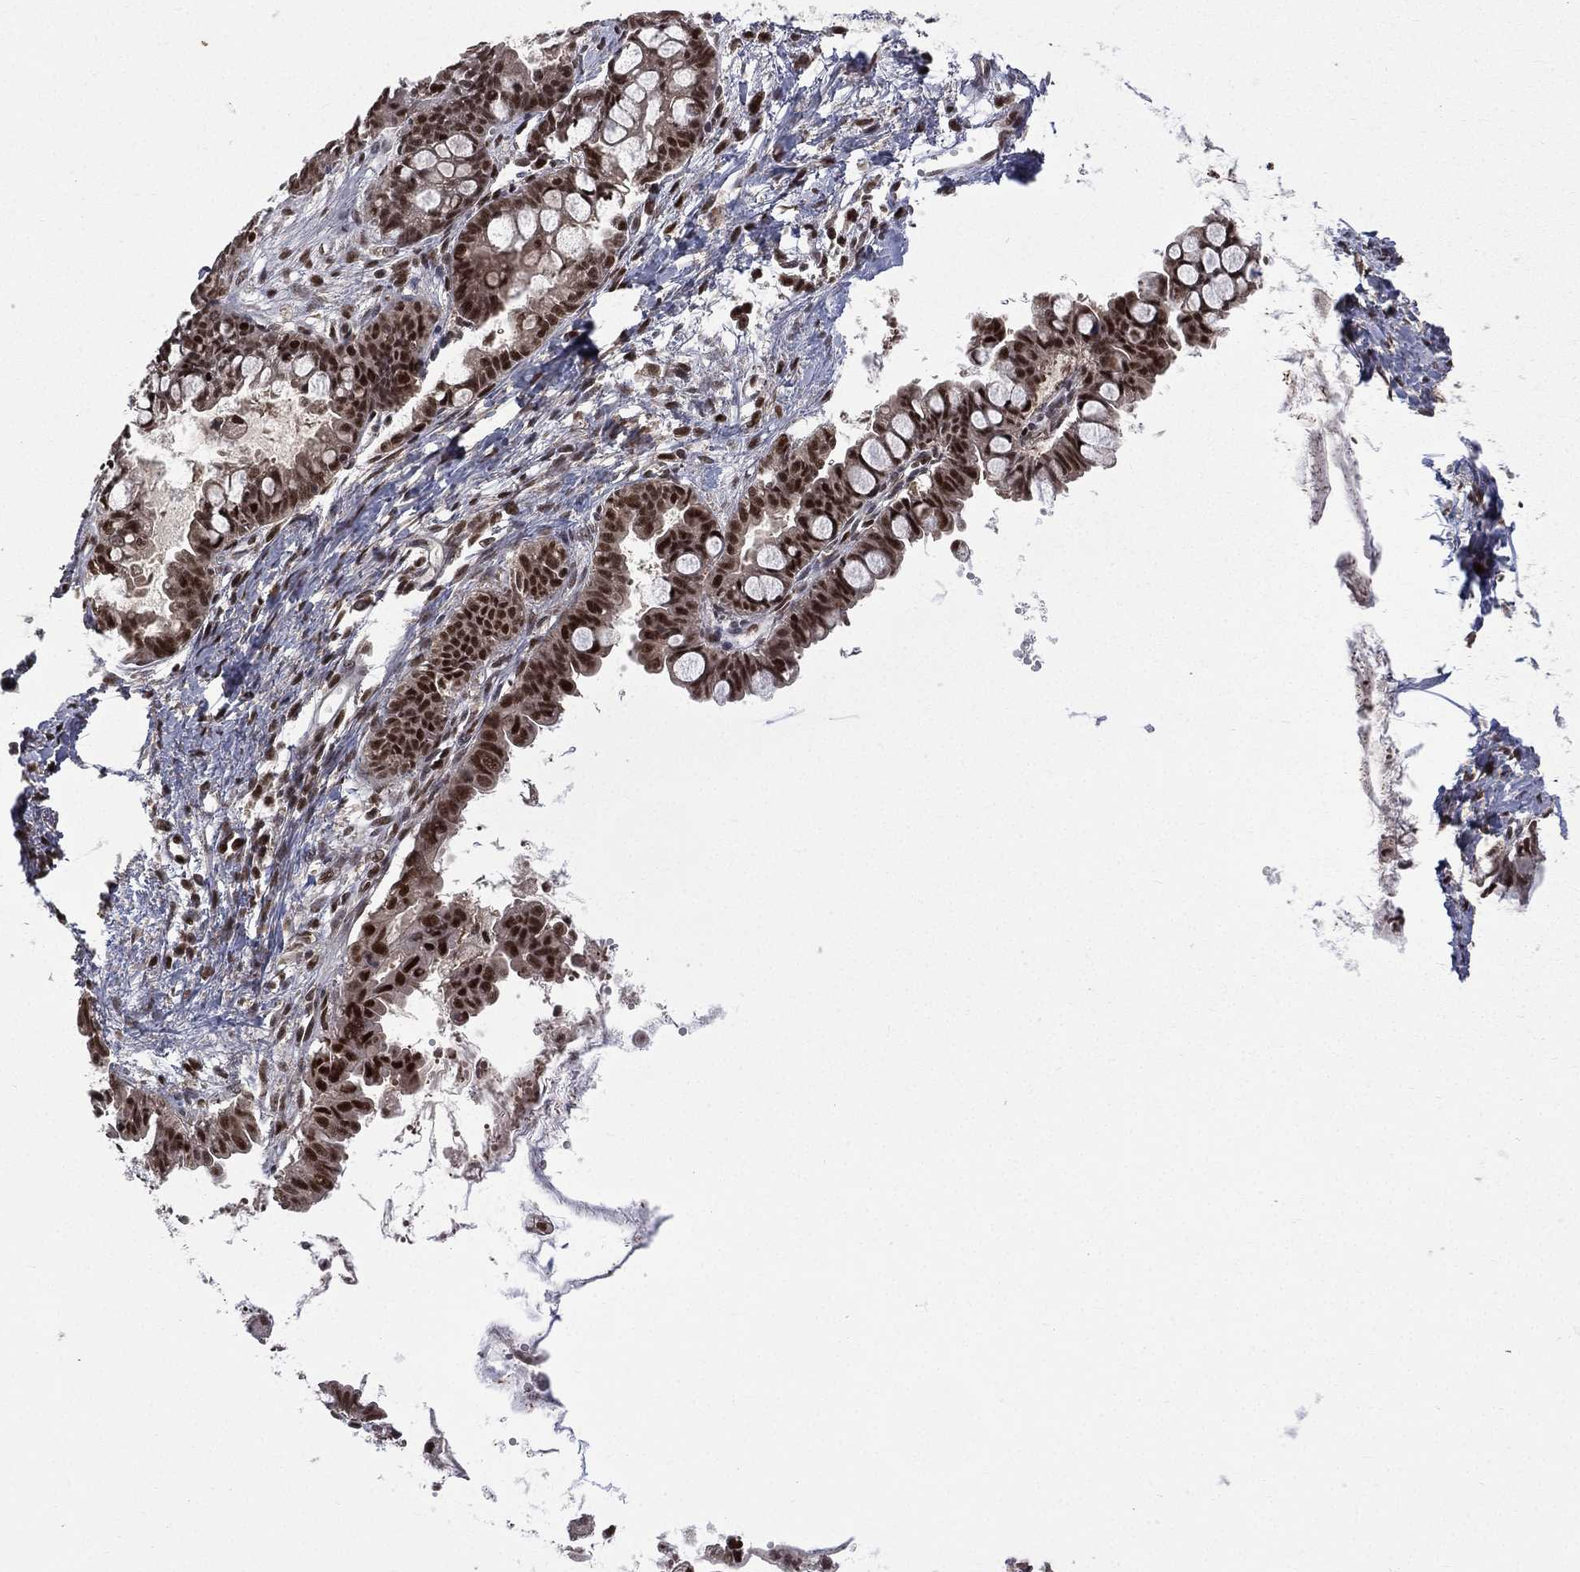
{"staining": {"intensity": "strong", "quantity": "25%-75%", "location": "nuclear"}, "tissue": "ovarian cancer", "cell_type": "Tumor cells", "image_type": "cancer", "snomed": [{"axis": "morphology", "description": "Cystadenocarcinoma, mucinous, NOS"}, {"axis": "topography", "description": "Ovary"}], "caption": "Approximately 25%-75% of tumor cells in ovarian cancer (mucinous cystadenocarcinoma) reveal strong nuclear protein positivity as visualized by brown immunohistochemical staining.", "gene": "JMJD6", "patient": {"sex": "female", "age": 63}}